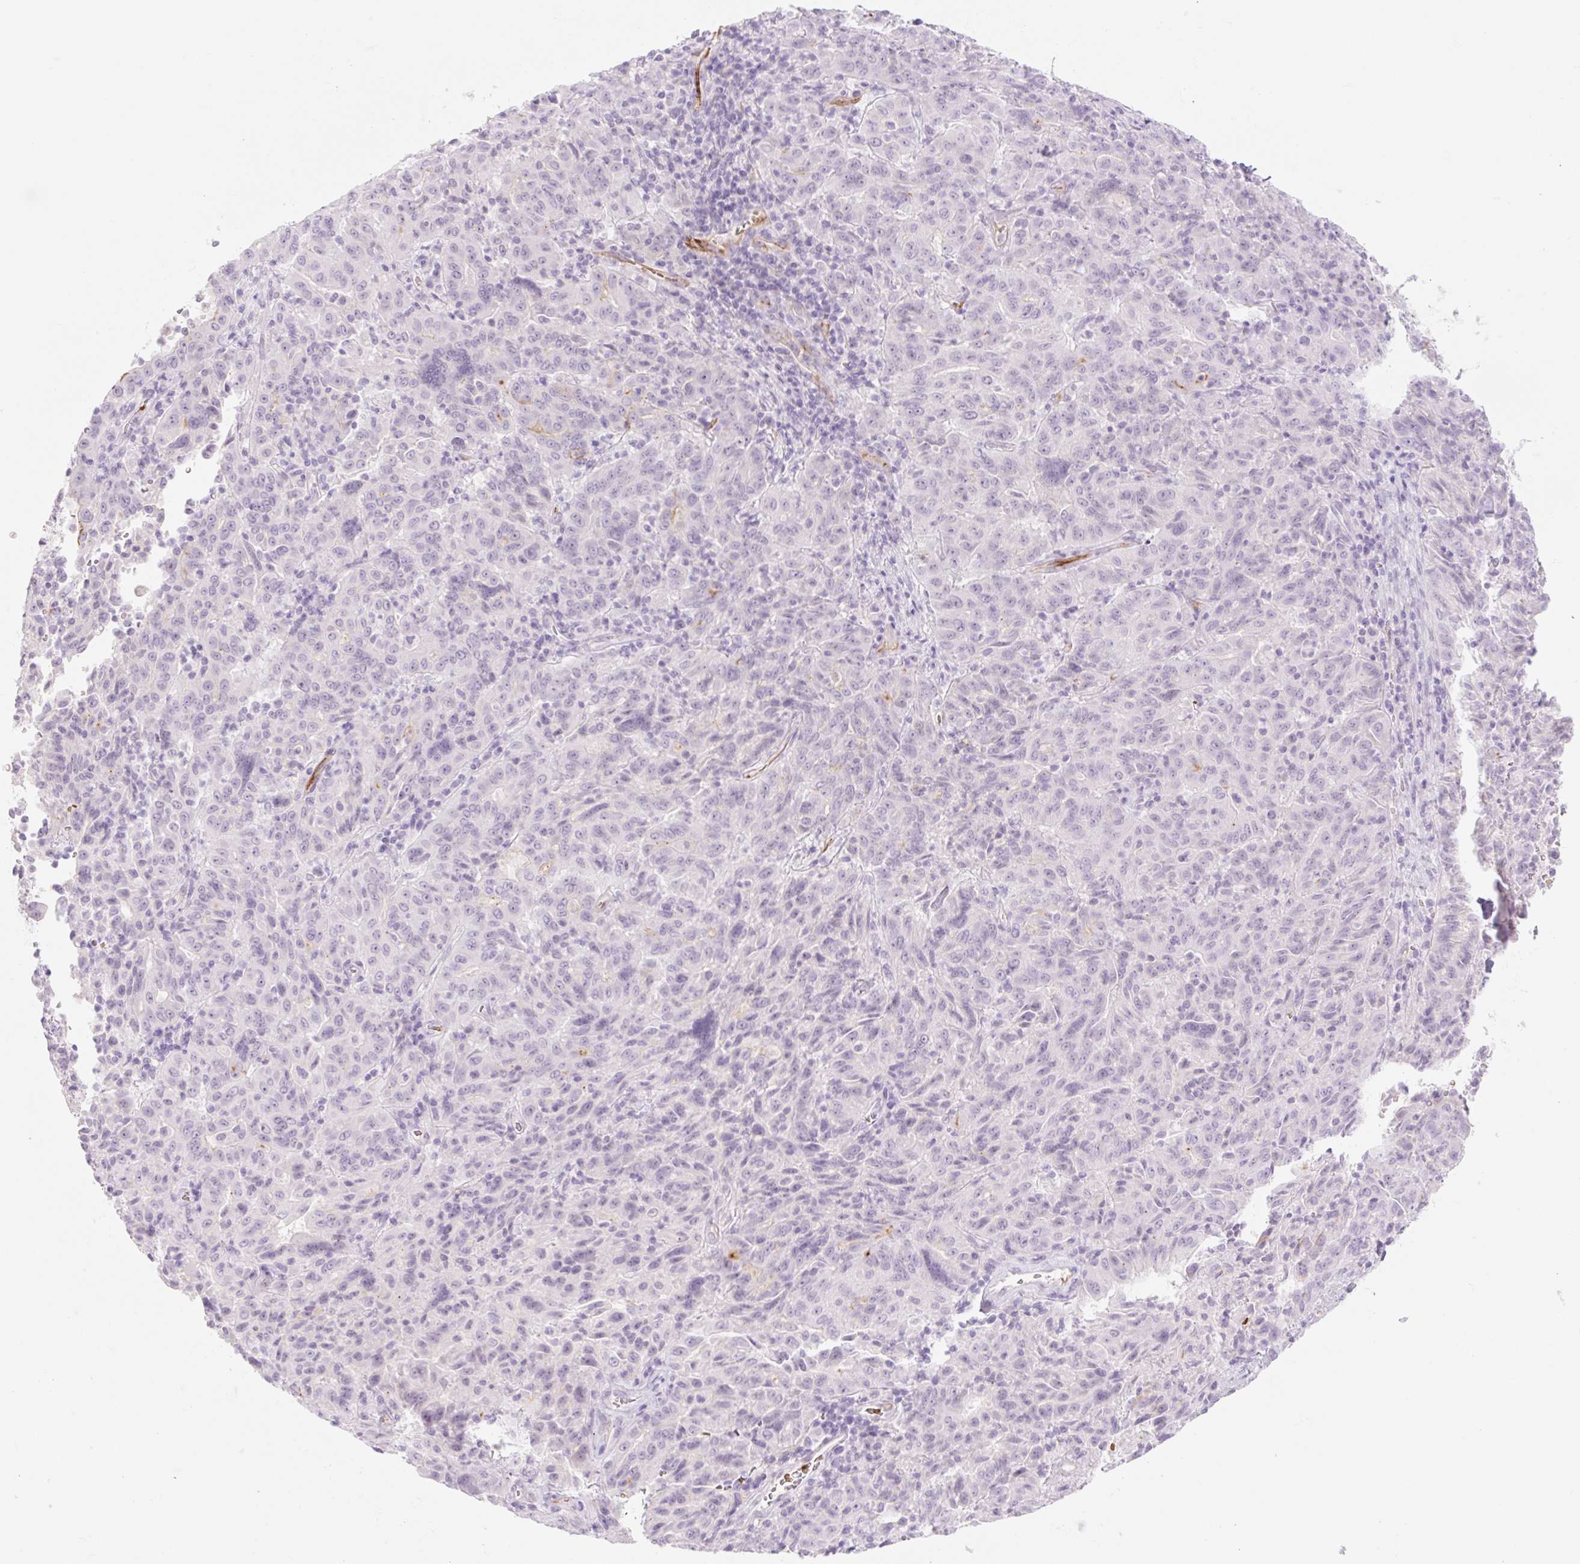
{"staining": {"intensity": "negative", "quantity": "none", "location": "none"}, "tissue": "pancreatic cancer", "cell_type": "Tumor cells", "image_type": "cancer", "snomed": [{"axis": "morphology", "description": "Adenocarcinoma, NOS"}, {"axis": "topography", "description": "Pancreas"}], "caption": "Immunohistochemical staining of pancreatic cancer (adenocarcinoma) displays no significant expression in tumor cells. (Stains: DAB (3,3'-diaminobenzidine) immunohistochemistry (IHC) with hematoxylin counter stain, Microscopy: brightfield microscopy at high magnification).", "gene": "TAF1L", "patient": {"sex": "male", "age": 63}}